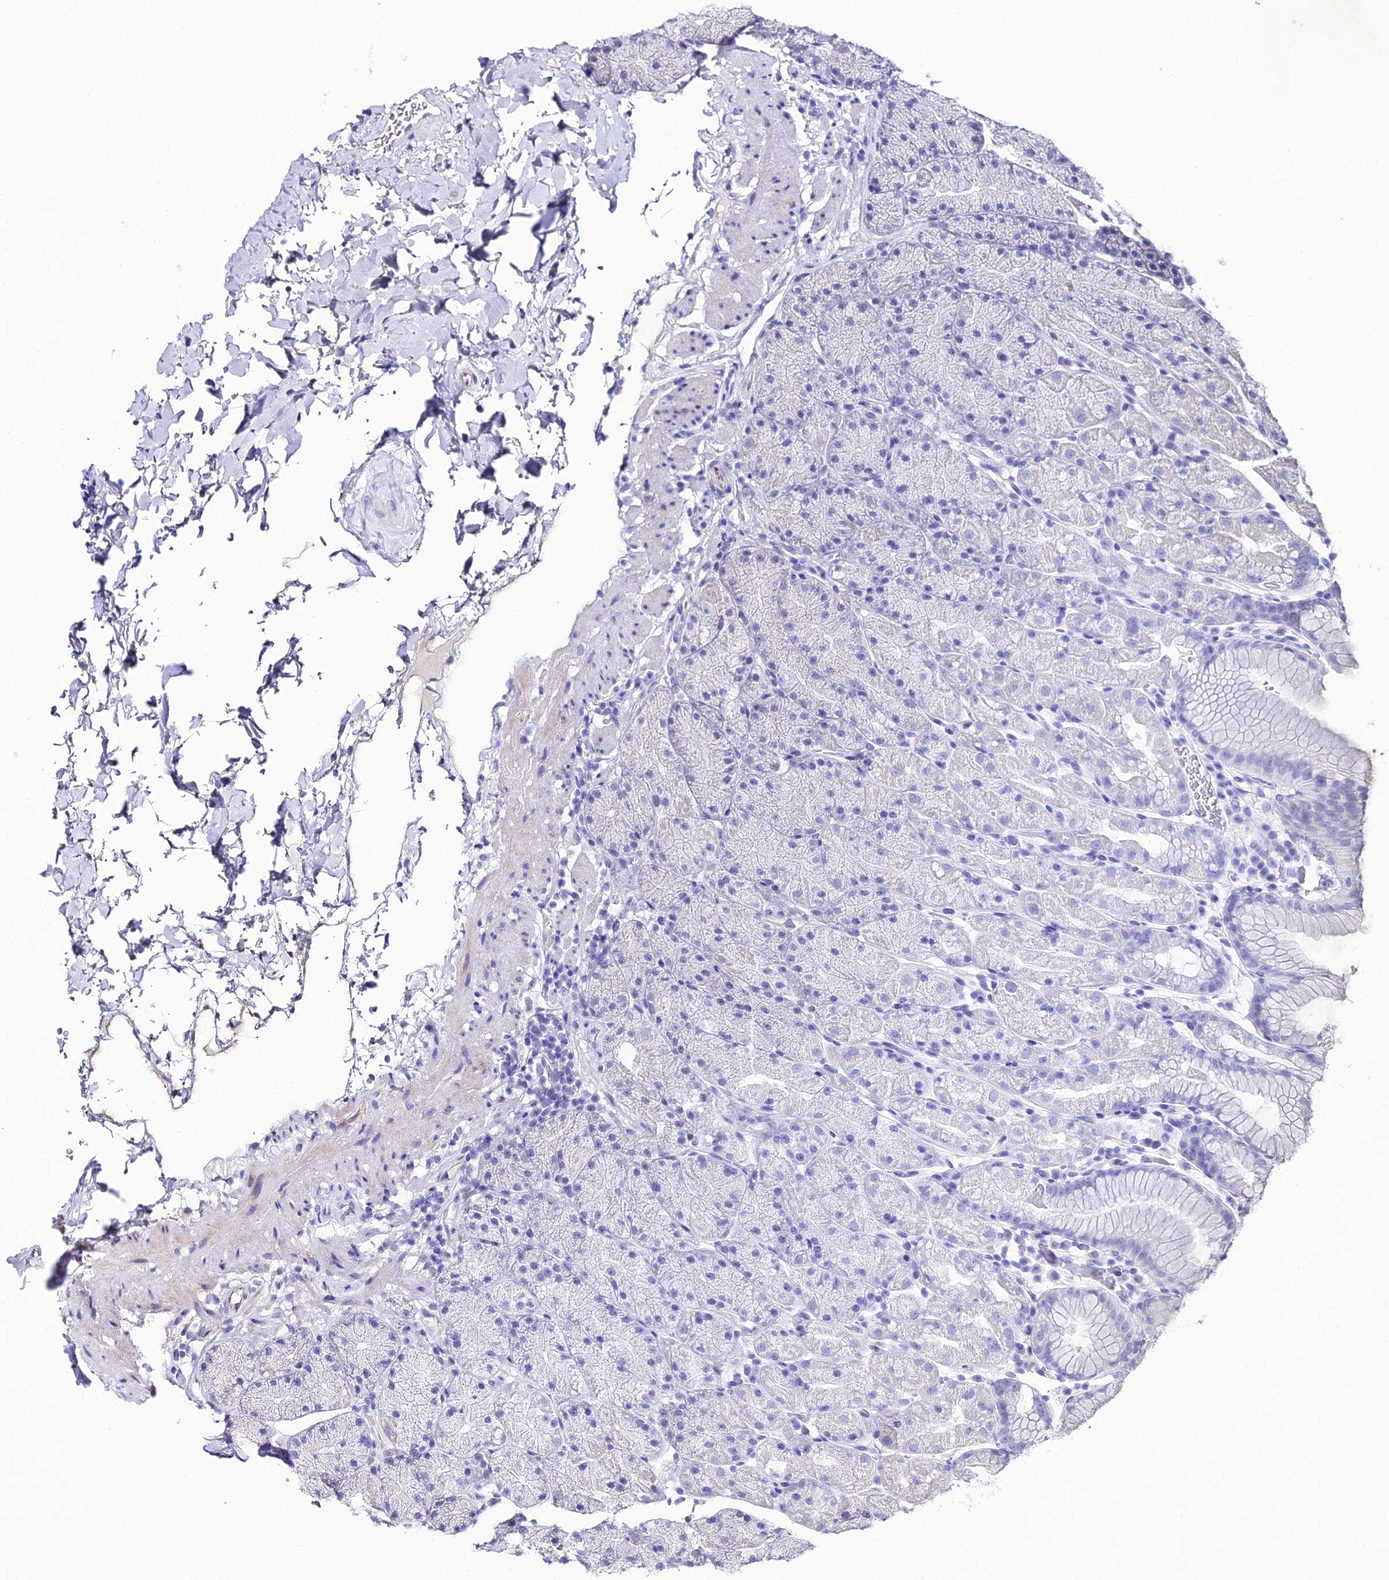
{"staining": {"intensity": "negative", "quantity": "none", "location": "none"}, "tissue": "stomach", "cell_type": "Glandular cells", "image_type": "normal", "snomed": [{"axis": "morphology", "description": "Normal tissue, NOS"}, {"axis": "topography", "description": "Stomach, upper"}, {"axis": "topography", "description": "Stomach, lower"}], "caption": "Immunohistochemistry image of normal stomach: stomach stained with DAB shows no significant protein expression in glandular cells. Nuclei are stained in blue.", "gene": "DDX19A", "patient": {"sex": "male", "age": 67}}